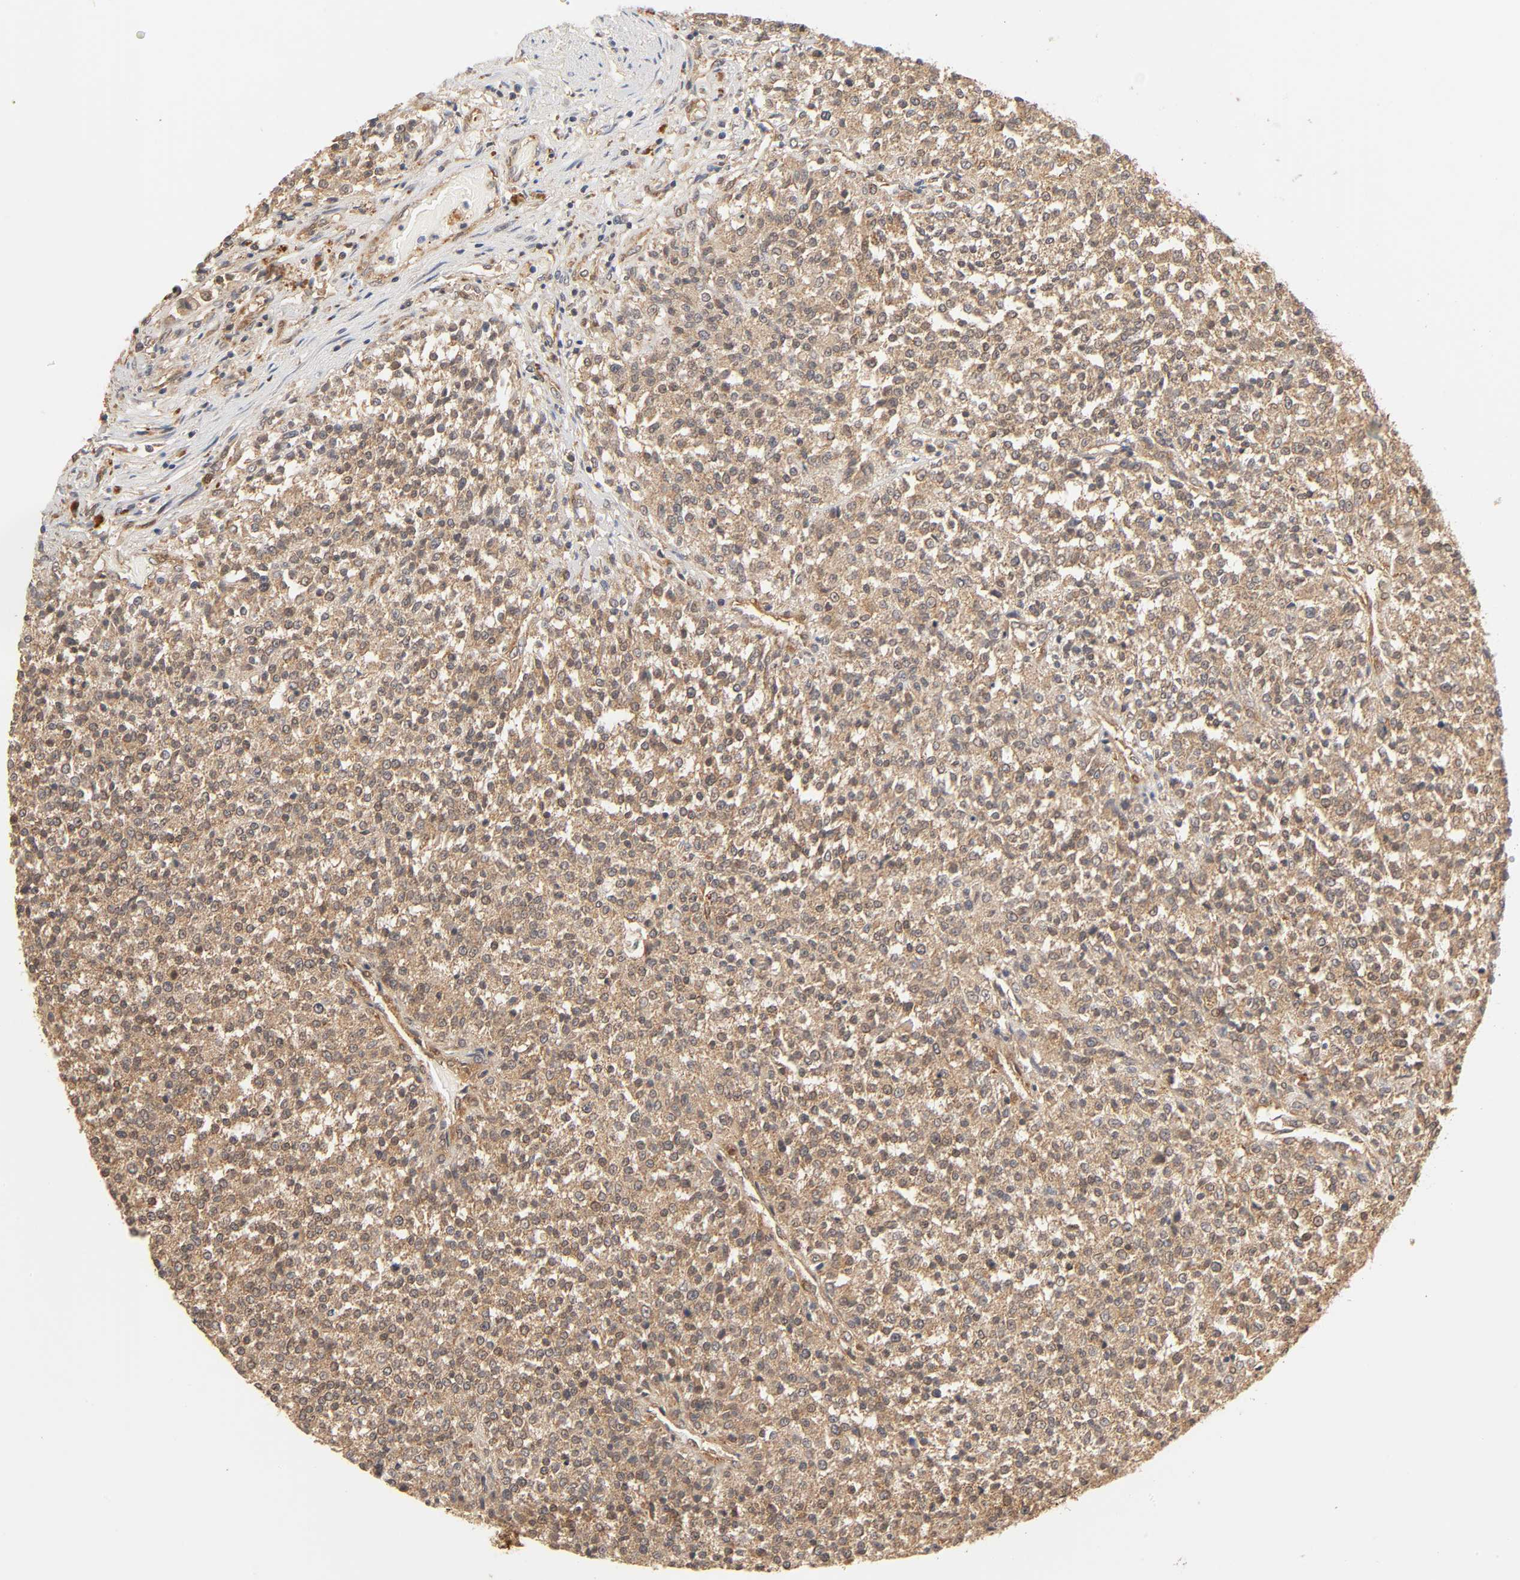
{"staining": {"intensity": "strong", "quantity": ">75%", "location": "cytoplasmic/membranous"}, "tissue": "testis cancer", "cell_type": "Tumor cells", "image_type": "cancer", "snomed": [{"axis": "morphology", "description": "Seminoma, NOS"}, {"axis": "topography", "description": "Testis"}], "caption": "DAB (3,3'-diaminobenzidine) immunohistochemical staining of human testis cancer displays strong cytoplasmic/membranous protein positivity in about >75% of tumor cells.", "gene": "EPS8", "patient": {"sex": "male", "age": 59}}